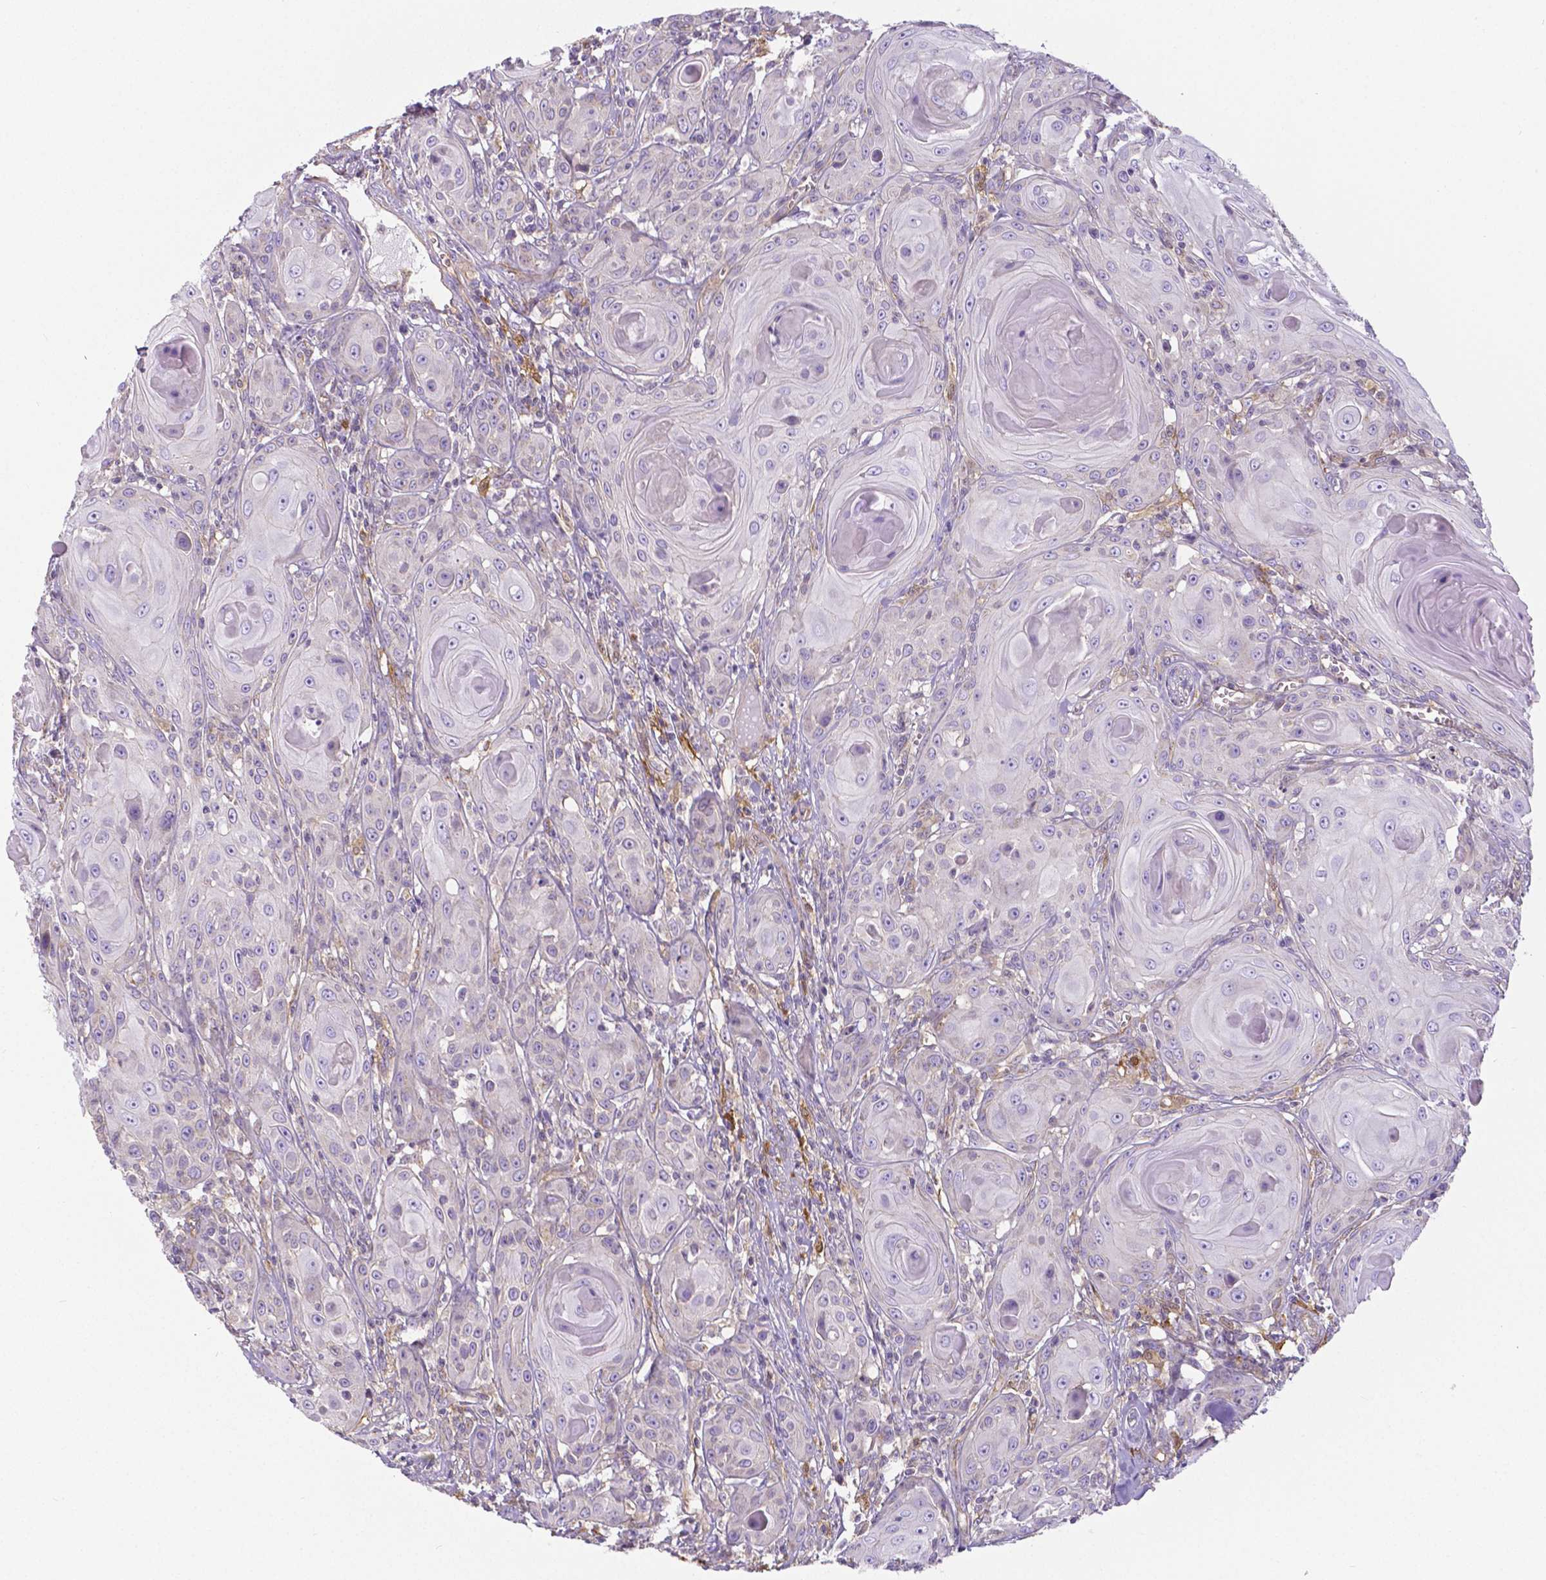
{"staining": {"intensity": "negative", "quantity": "none", "location": "none"}, "tissue": "head and neck cancer", "cell_type": "Tumor cells", "image_type": "cancer", "snomed": [{"axis": "morphology", "description": "Squamous cell carcinoma, NOS"}, {"axis": "topography", "description": "Head-Neck"}], "caption": "Squamous cell carcinoma (head and neck) was stained to show a protein in brown. There is no significant expression in tumor cells.", "gene": "CRMP1", "patient": {"sex": "female", "age": 80}}